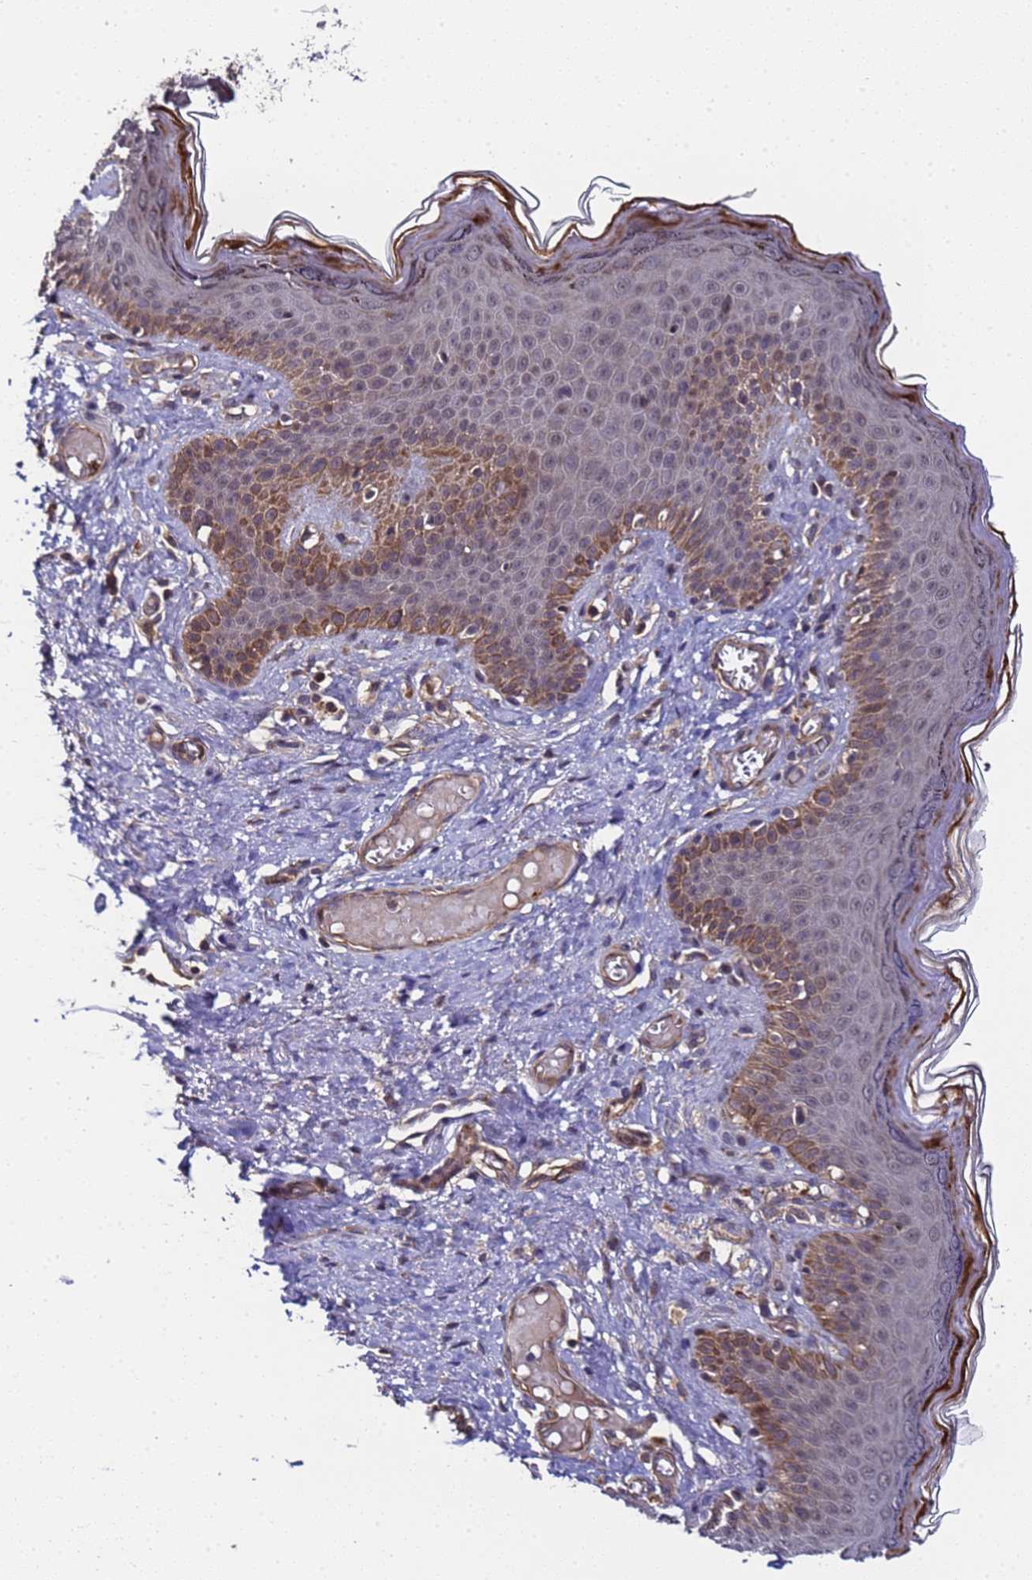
{"staining": {"intensity": "strong", "quantity": "<25%", "location": "cytoplasmic/membranous"}, "tissue": "skin", "cell_type": "Epidermal cells", "image_type": "normal", "snomed": [{"axis": "morphology", "description": "Normal tissue, NOS"}, {"axis": "topography", "description": "Anal"}], "caption": "A brown stain labels strong cytoplasmic/membranous staining of a protein in epidermal cells of unremarkable human skin. (Brightfield microscopy of DAB IHC at high magnification).", "gene": "GSTCD", "patient": {"sex": "female", "age": 40}}